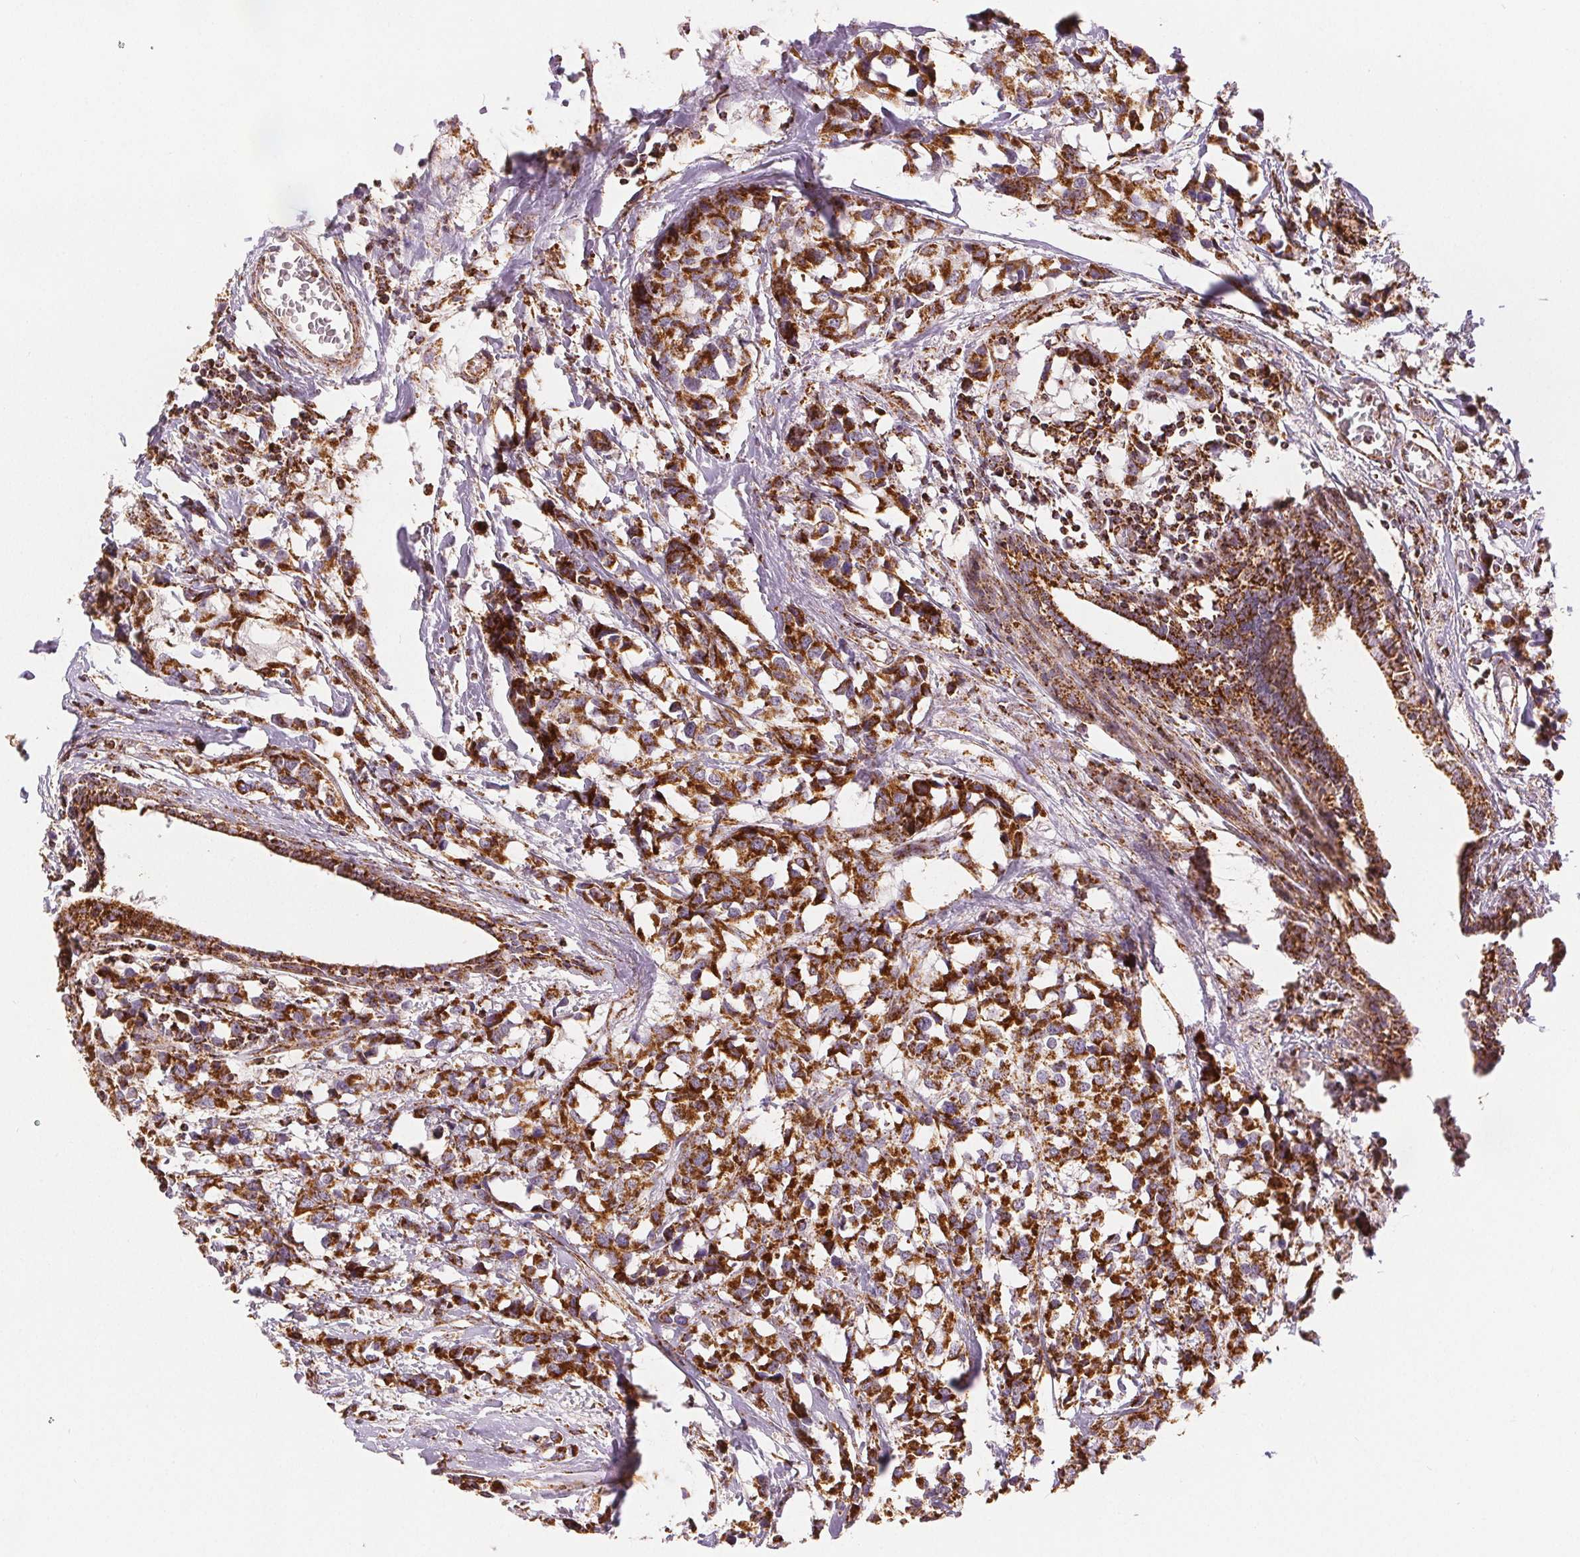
{"staining": {"intensity": "strong", "quantity": ">75%", "location": "cytoplasmic/membranous"}, "tissue": "breast cancer", "cell_type": "Tumor cells", "image_type": "cancer", "snomed": [{"axis": "morphology", "description": "Lobular carcinoma"}, {"axis": "topography", "description": "Breast"}], "caption": "Protein staining demonstrates strong cytoplasmic/membranous staining in approximately >75% of tumor cells in breast lobular carcinoma.", "gene": "SDHB", "patient": {"sex": "female", "age": 59}}